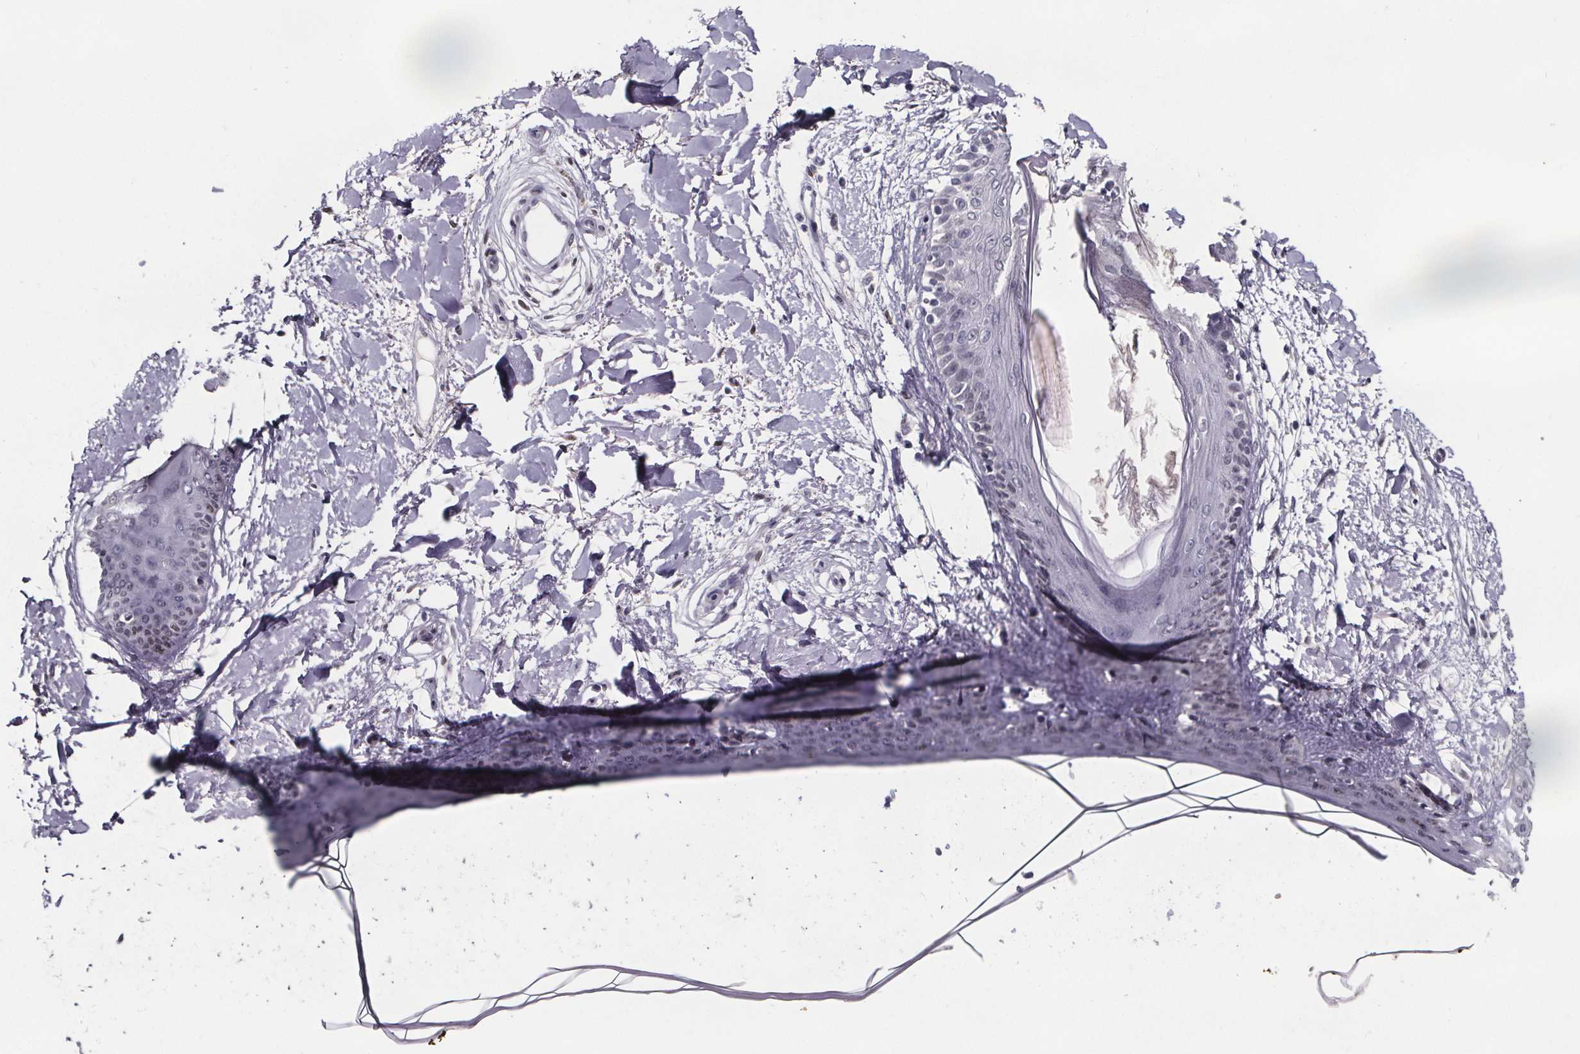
{"staining": {"intensity": "negative", "quantity": "none", "location": "none"}, "tissue": "skin", "cell_type": "Fibroblasts", "image_type": "normal", "snomed": [{"axis": "morphology", "description": "Normal tissue, NOS"}, {"axis": "topography", "description": "Skin"}], "caption": "Protein analysis of unremarkable skin shows no significant expression in fibroblasts. (DAB (3,3'-diaminobenzidine) IHC with hematoxylin counter stain).", "gene": "AR", "patient": {"sex": "female", "age": 34}}